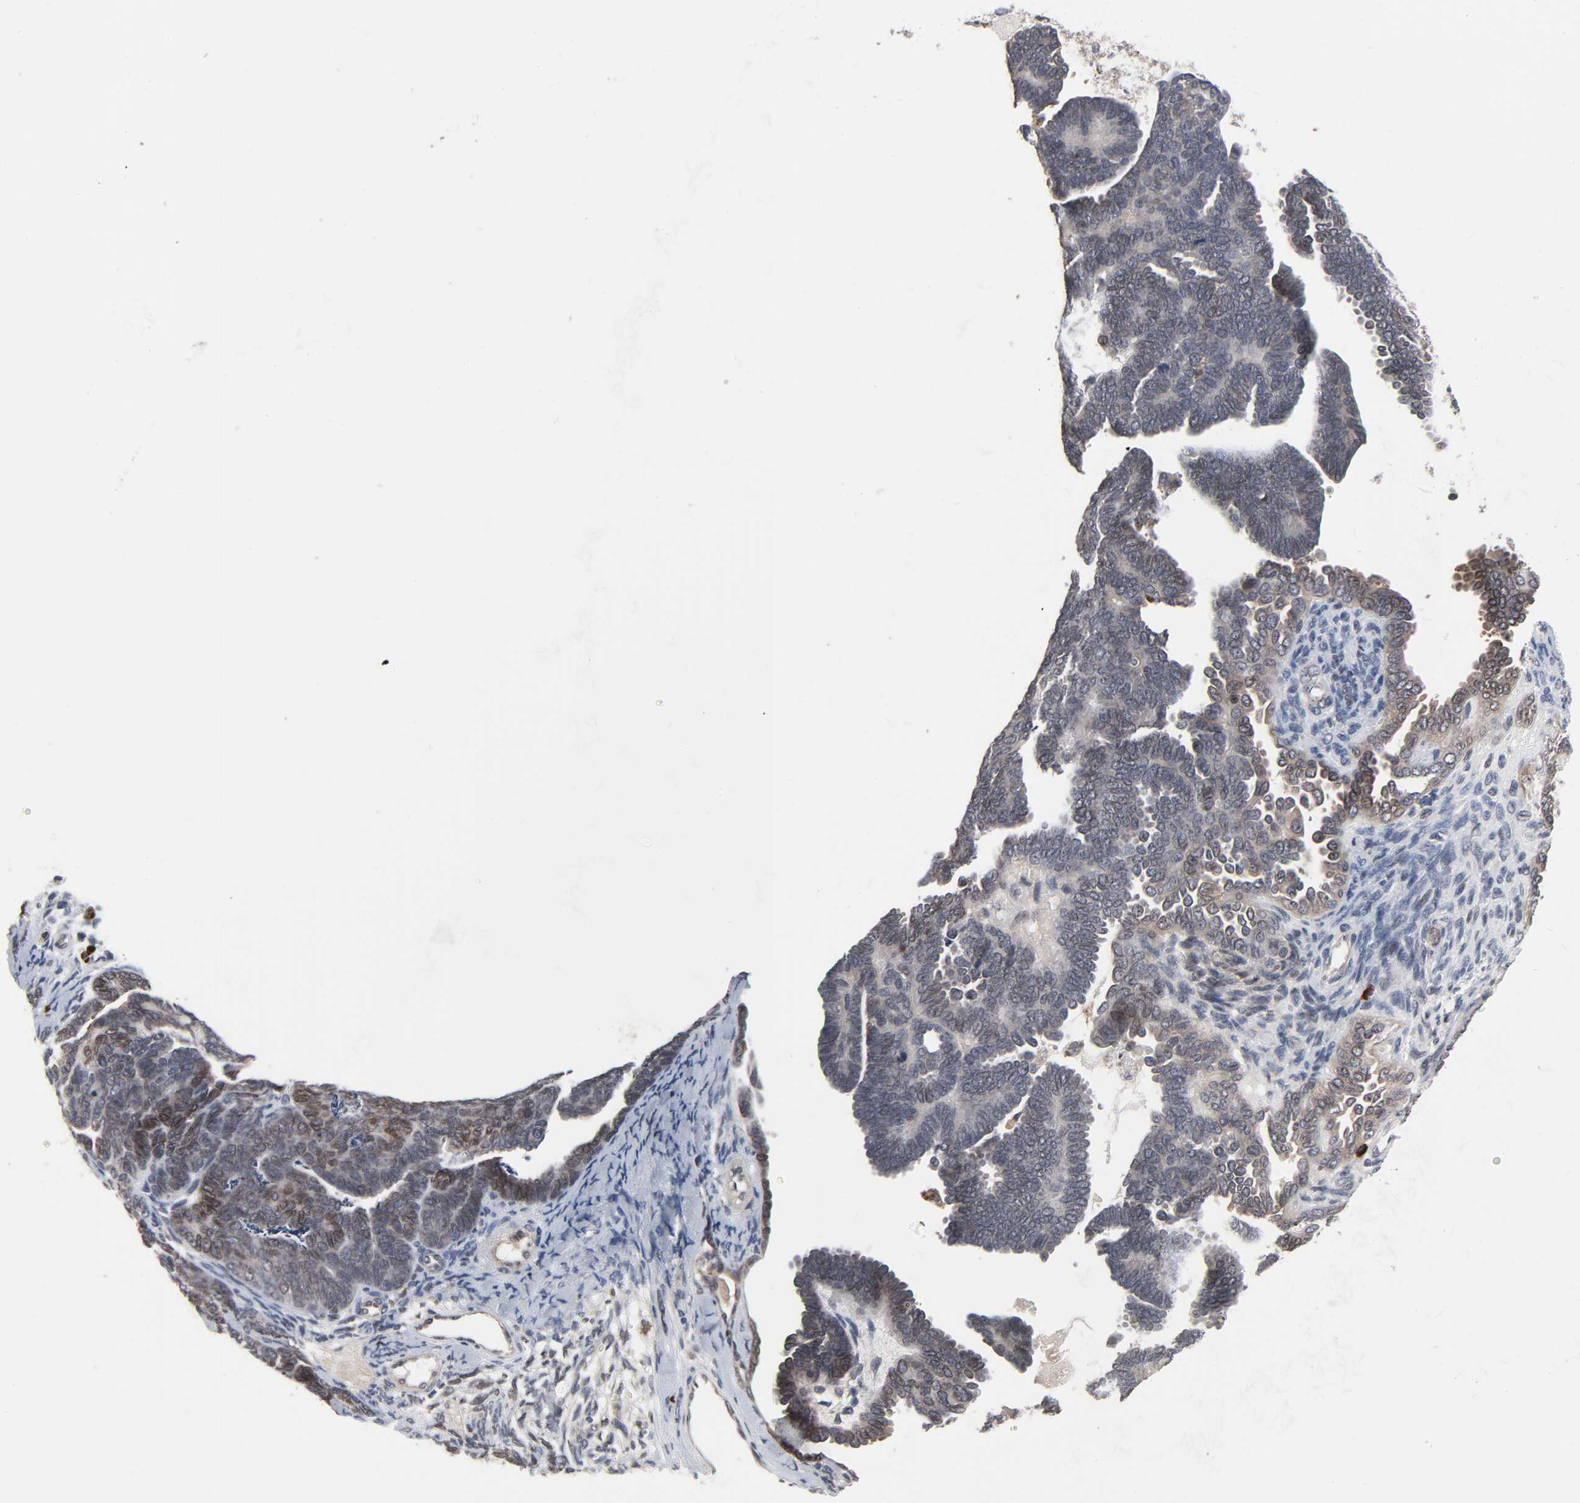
{"staining": {"intensity": "moderate", "quantity": "25%-75%", "location": "cytoplasmic/membranous,nuclear"}, "tissue": "endometrial cancer", "cell_type": "Tumor cells", "image_type": "cancer", "snomed": [{"axis": "morphology", "description": "Neoplasm, malignant, NOS"}, {"axis": "topography", "description": "Endometrium"}], "caption": "The photomicrograph shows a brown stain indicating the presence of a protein in the cytoplasmic/membranous and nuclear of tumor cells in endometrial cancer.", "gene": "CCDC175", "patient": {"sex": "female", "age": 74}}